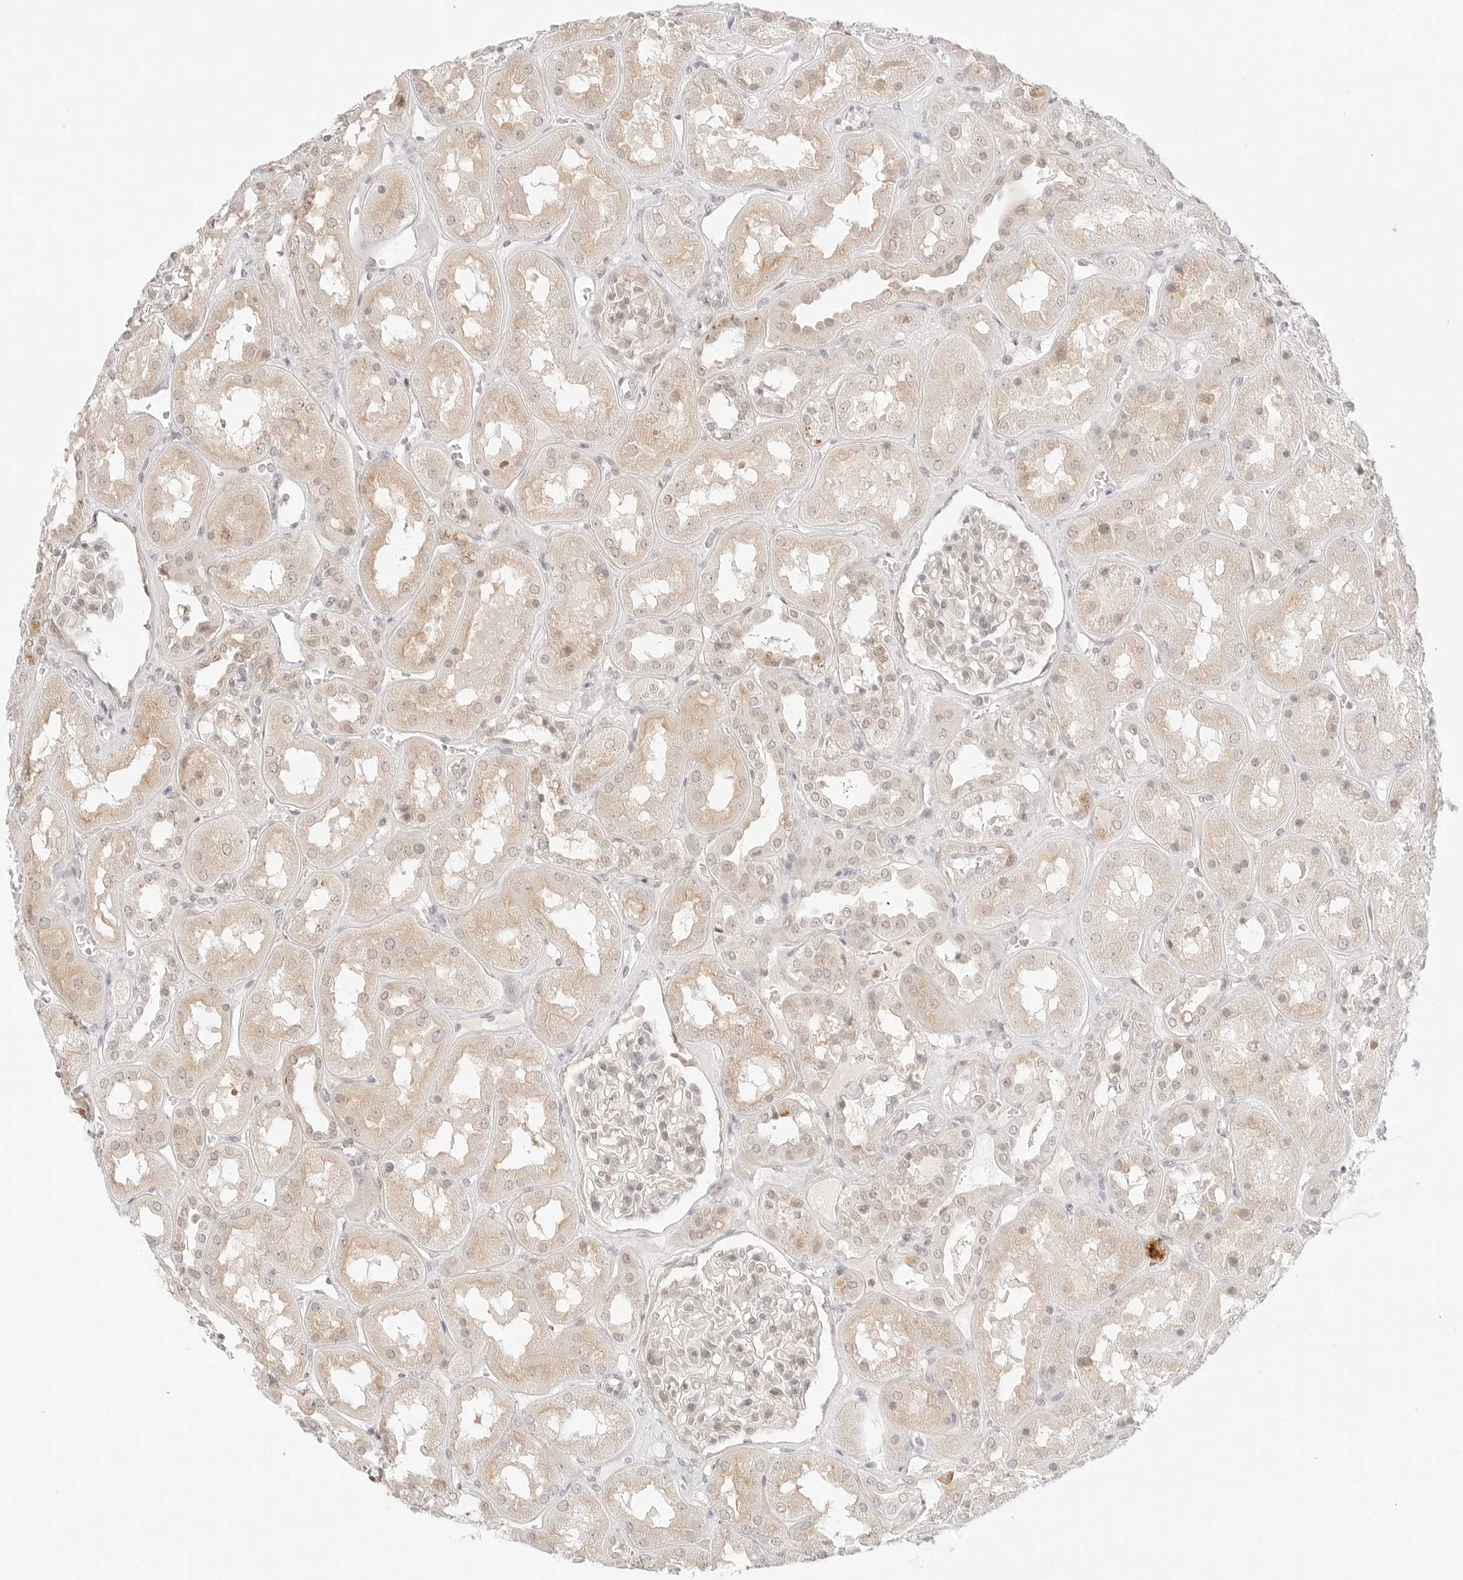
{"staining": {"intensity": "negative", "quantity": "none", "location": "none"}, "tissue": "kidney", "cell_type": "Cells in glomeruli", "image_type": "normal", "snomed": [{"axis": "morphology", "description": "Normal tissue, NOS"}, {"axis": "topography", "description": "Kidney"}], "caption": "An immunohistochemistry micrograph of benign kidney is shown. There is no staining in cells in glomeruli of kidney. (Brightfield microscopy of DAB immunohistochemistry (IHC) at high magnification).", "gene": "GNAS", "patient": {"sex": "male", "age": 70}}